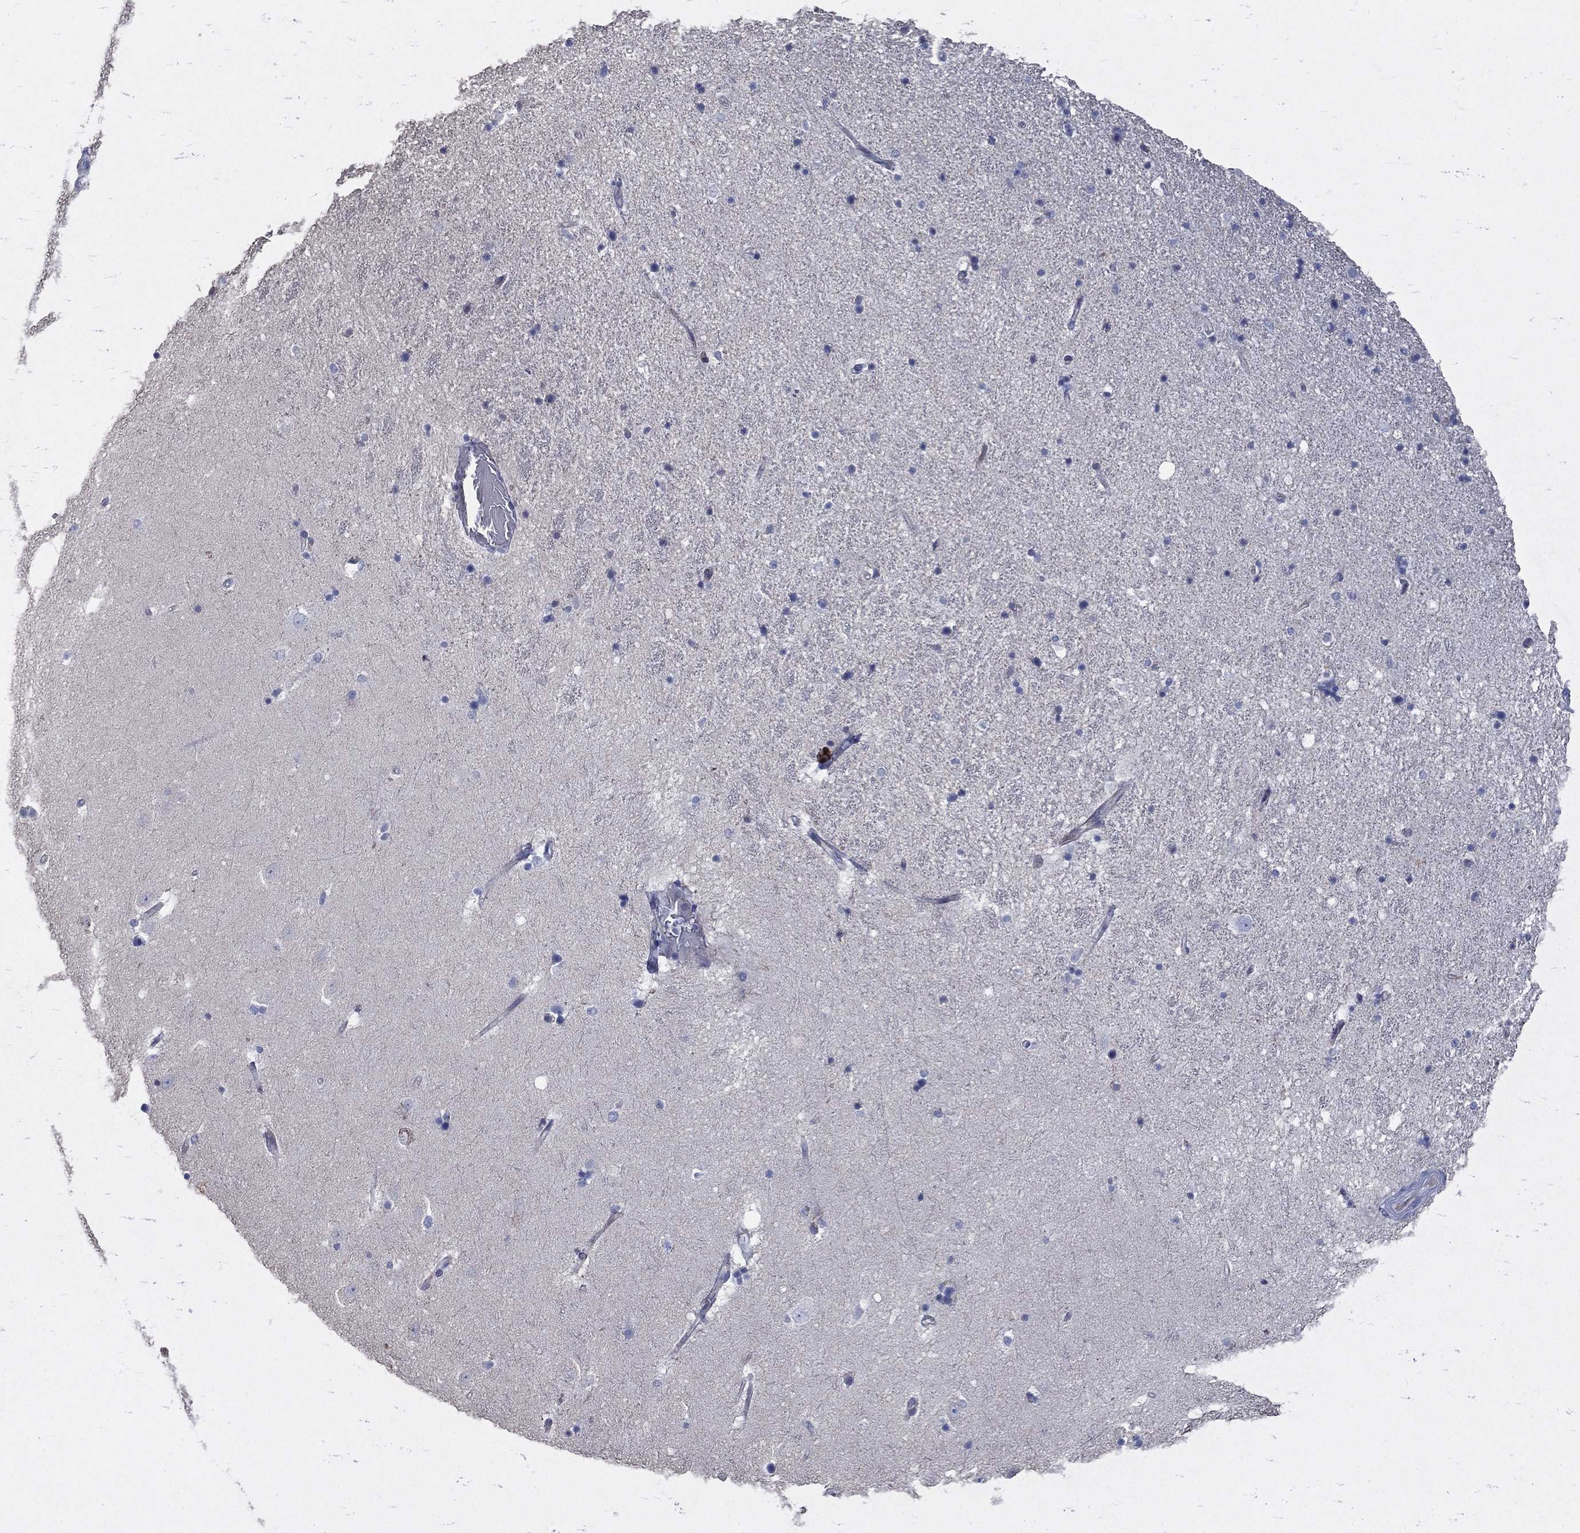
{"staining": {"intensity": "negative", "quantity": "none", "location": "none"}, "tissue": "hippocampus", "cell_type": "Glial cells", "image_type": "normal", "snomed": [{"axis": "morphology", "description": "Normal tissue, NOS"}, {"axis": "topography", "description": "Hippocampus"}], "caption": "Glial cells are negative for protein expression in unremarkable human hippocampus. (DAB (3,3'-diaminobenzidine) IHC visualized using brightfield microscopy, high magnification).", "gene": "PTH1R", "patient": {"sex": "male", "age": 49}}